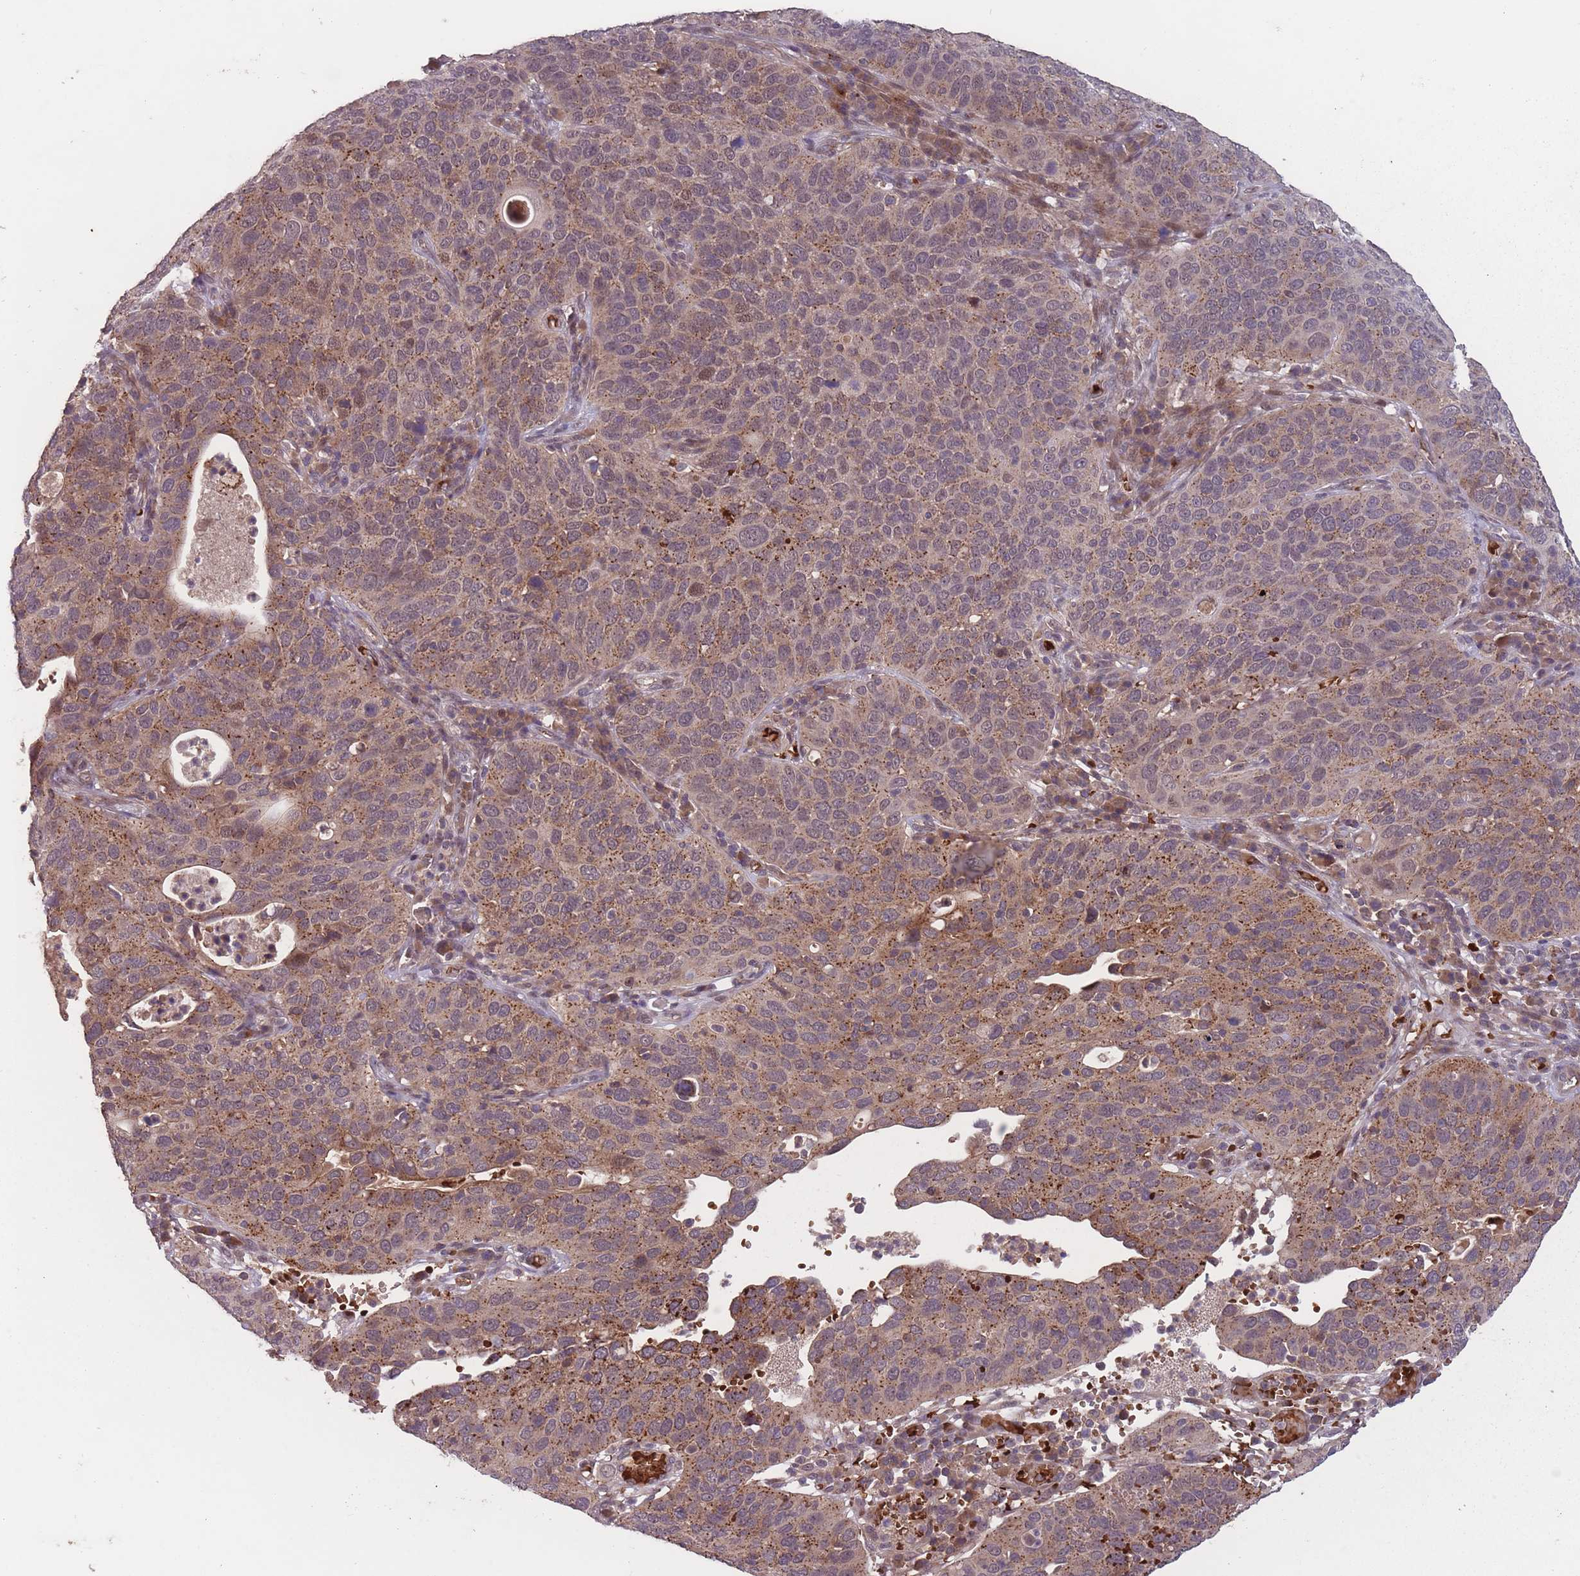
{"staining": {"intensity": "moderate", "quantity": "25%-75%", "location": "cytoplasmic/membranous,nuclear"}, "tissue": "cervical cancer", "cell_type": "Tumor cells", "image_type": "cancer", "snomed": [{"axis": "morphology", "description": "Squamous cell carcinoma, NOS"}, {"axis": "topography", "description": "Cervix"}], "caption": "A brown stain highlights moderate cytoplasmic/membranous and nuclear expression of a protein in human cervical squamous cell carcinoma tumor cells. (DAB (3,3'-diaminobenzidine) = brown stain, brightfield microscopy at high magnification).", "gene": "SECTM1", "patient": {"sex": "female", "age": 36}}